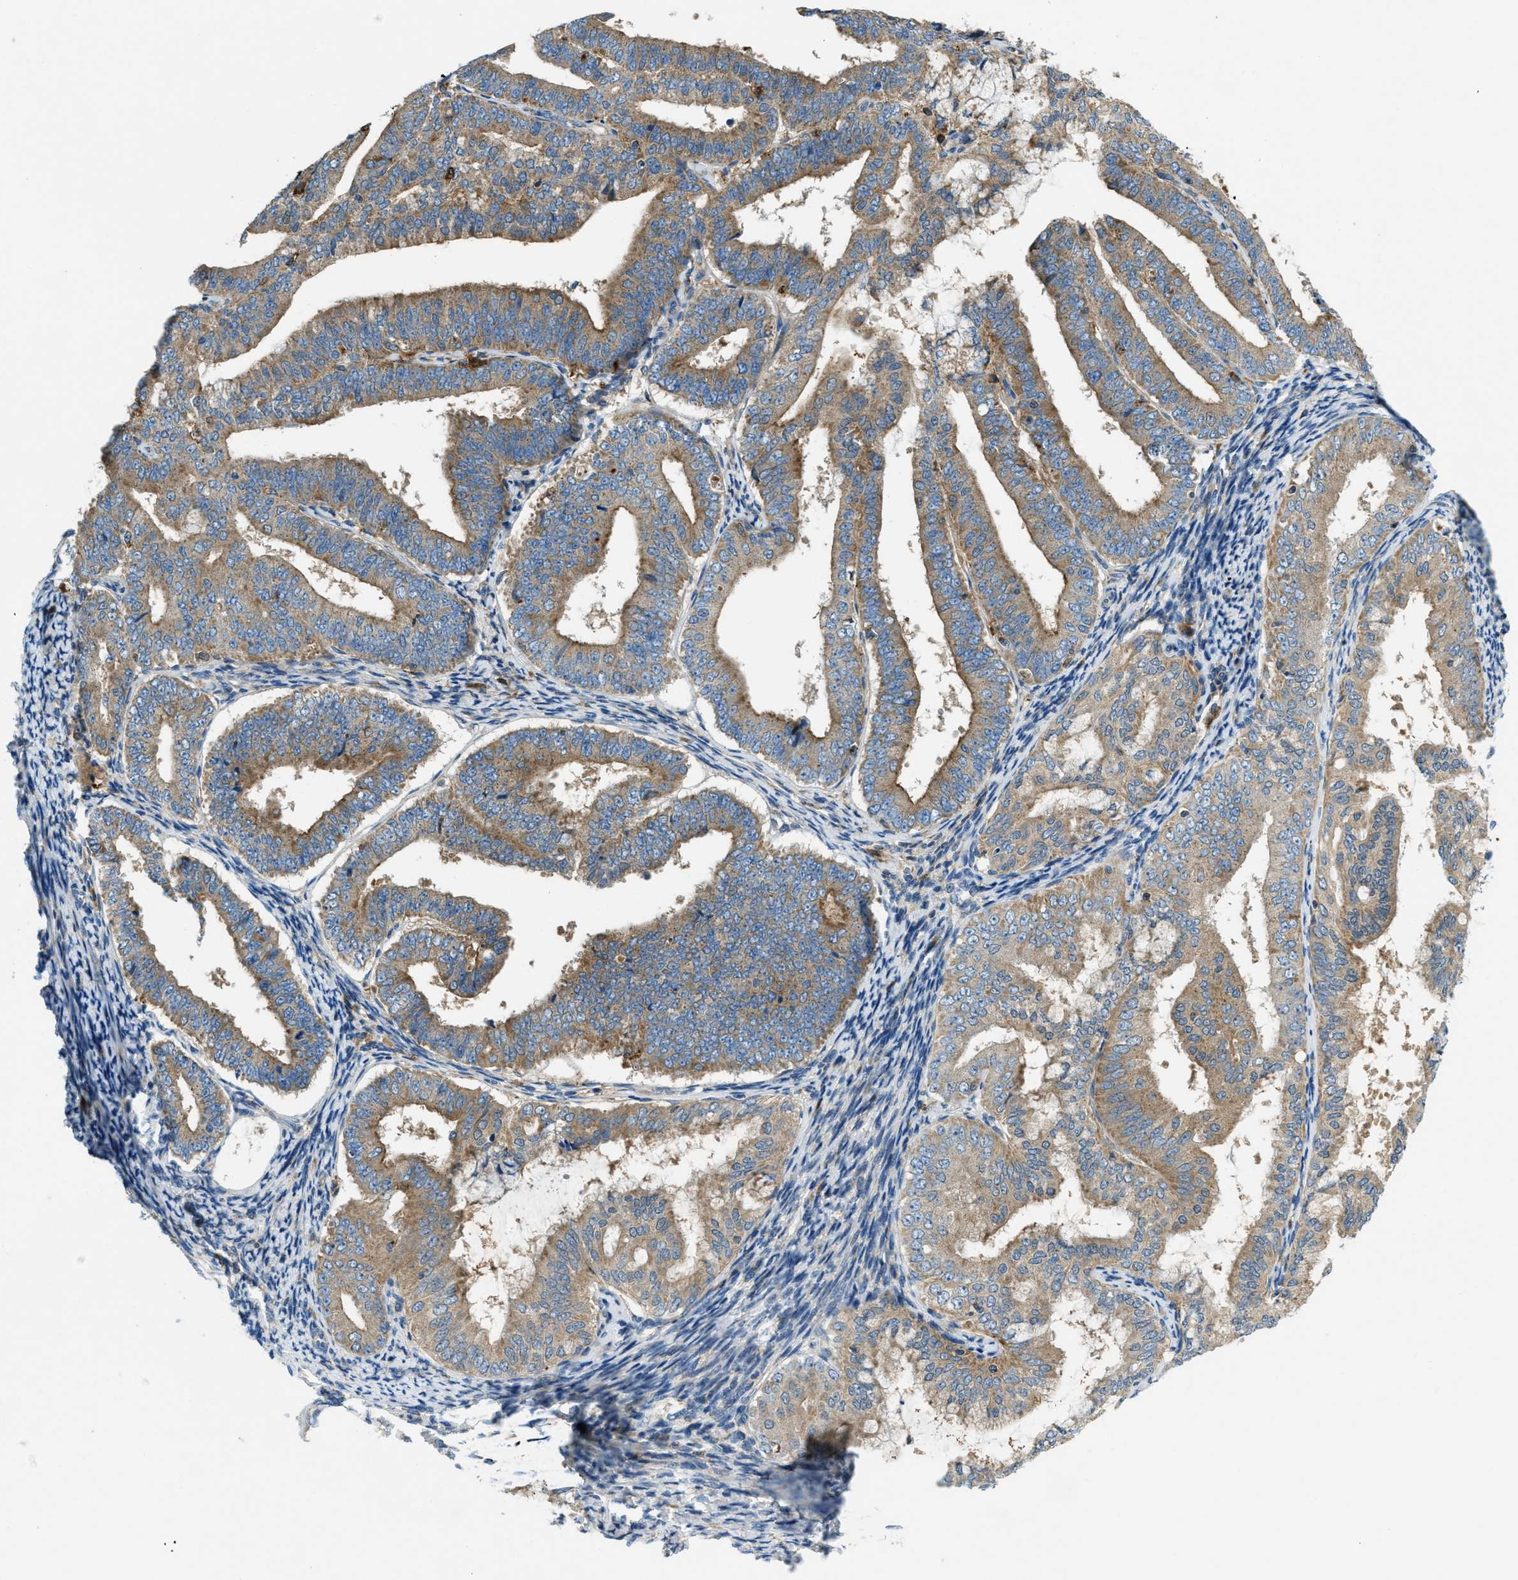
{"staining": {"intensity": "weak", "quantity": ">75%", "location": "cytoplasmic/membranous"}, "tissue": "endometrial cancer", "cell_type": "Tumor cells", "image_type": "cancer", "snomed": [{"axis": "morphology", "description": "Adenocarcinoma, NOS"}, {"axis": "topography", "description": "Endometrium"}], "caption": "The photomicrograph reveals staining of endometrial cancer, revealing weak cytoplasmic/membranous protein staining (brown color) within tumor cells.", "gene": "RFFL", "patient": {"sex": "female", "age": 63}}